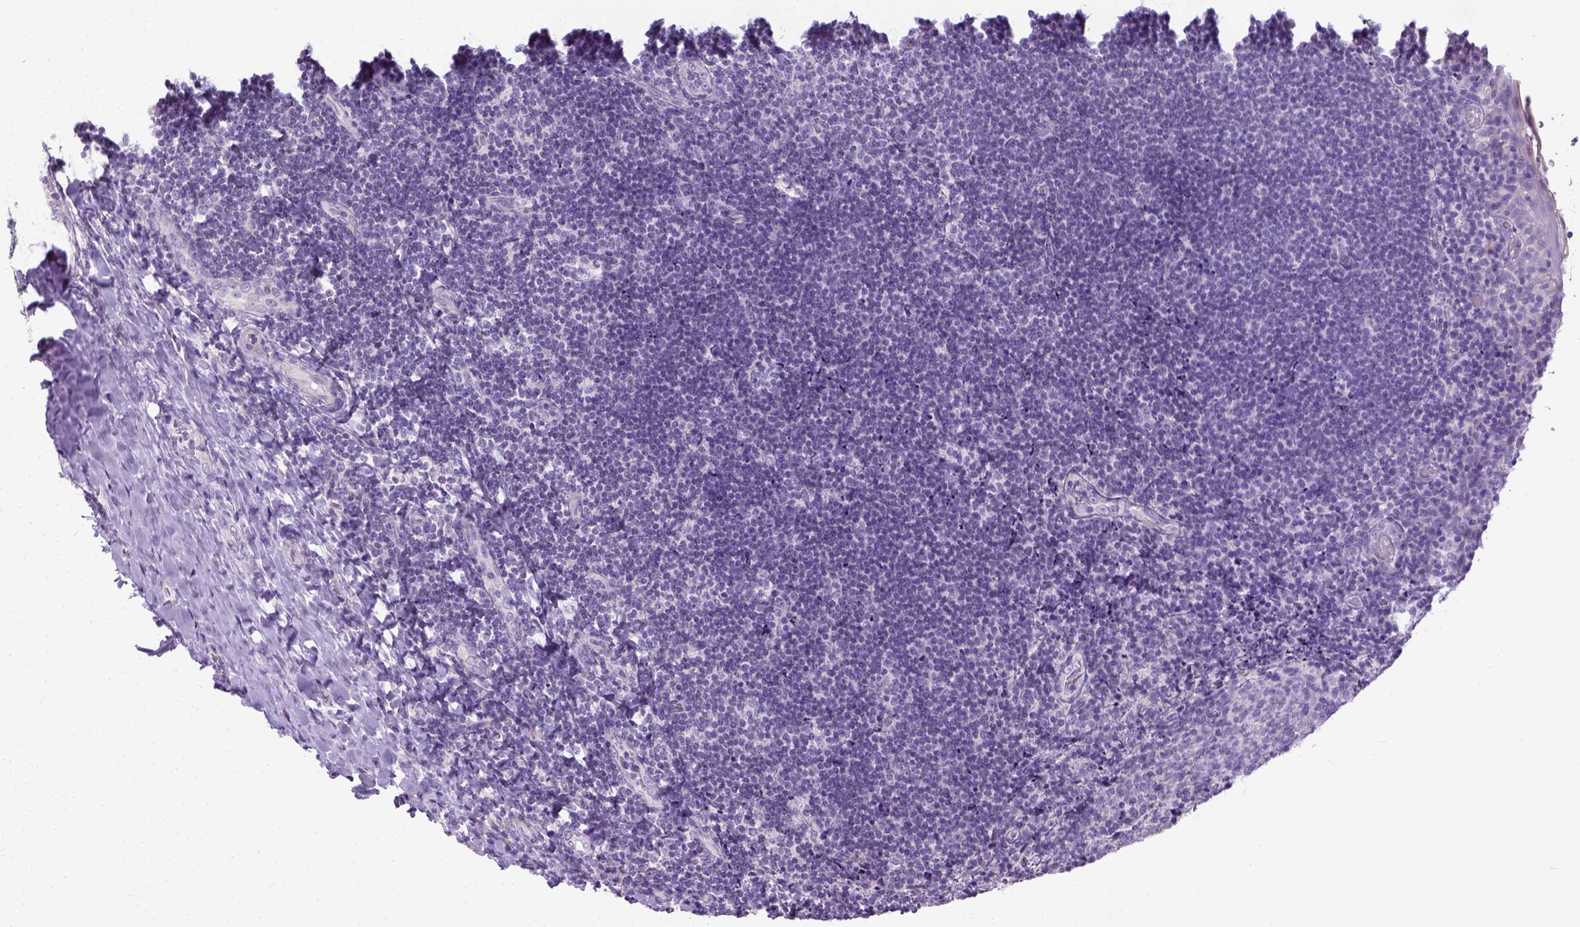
{"staining": {"intensity": "negative", "quantity": "none", "location": "none"}, "tissue": "tonsil", "cell_type": "Germinal center cells", "image_type": "normal", "snomed": [{"axis": "morphology", "description": "Normal tissue, NOS"}, {"axis": "topography", "description": "Tonsil"}], "caption": "IHC histopathology image of normal tonsil stained for a protein (brown), which exhibits no positivity in germinal center cells. (DAB (3,3'-diaminobenzidine) immunohistochemistry (IHC) with hematoxylin counter stain).", "gene": "LGSN", "patient": {"sex": "female", "age": 10}}